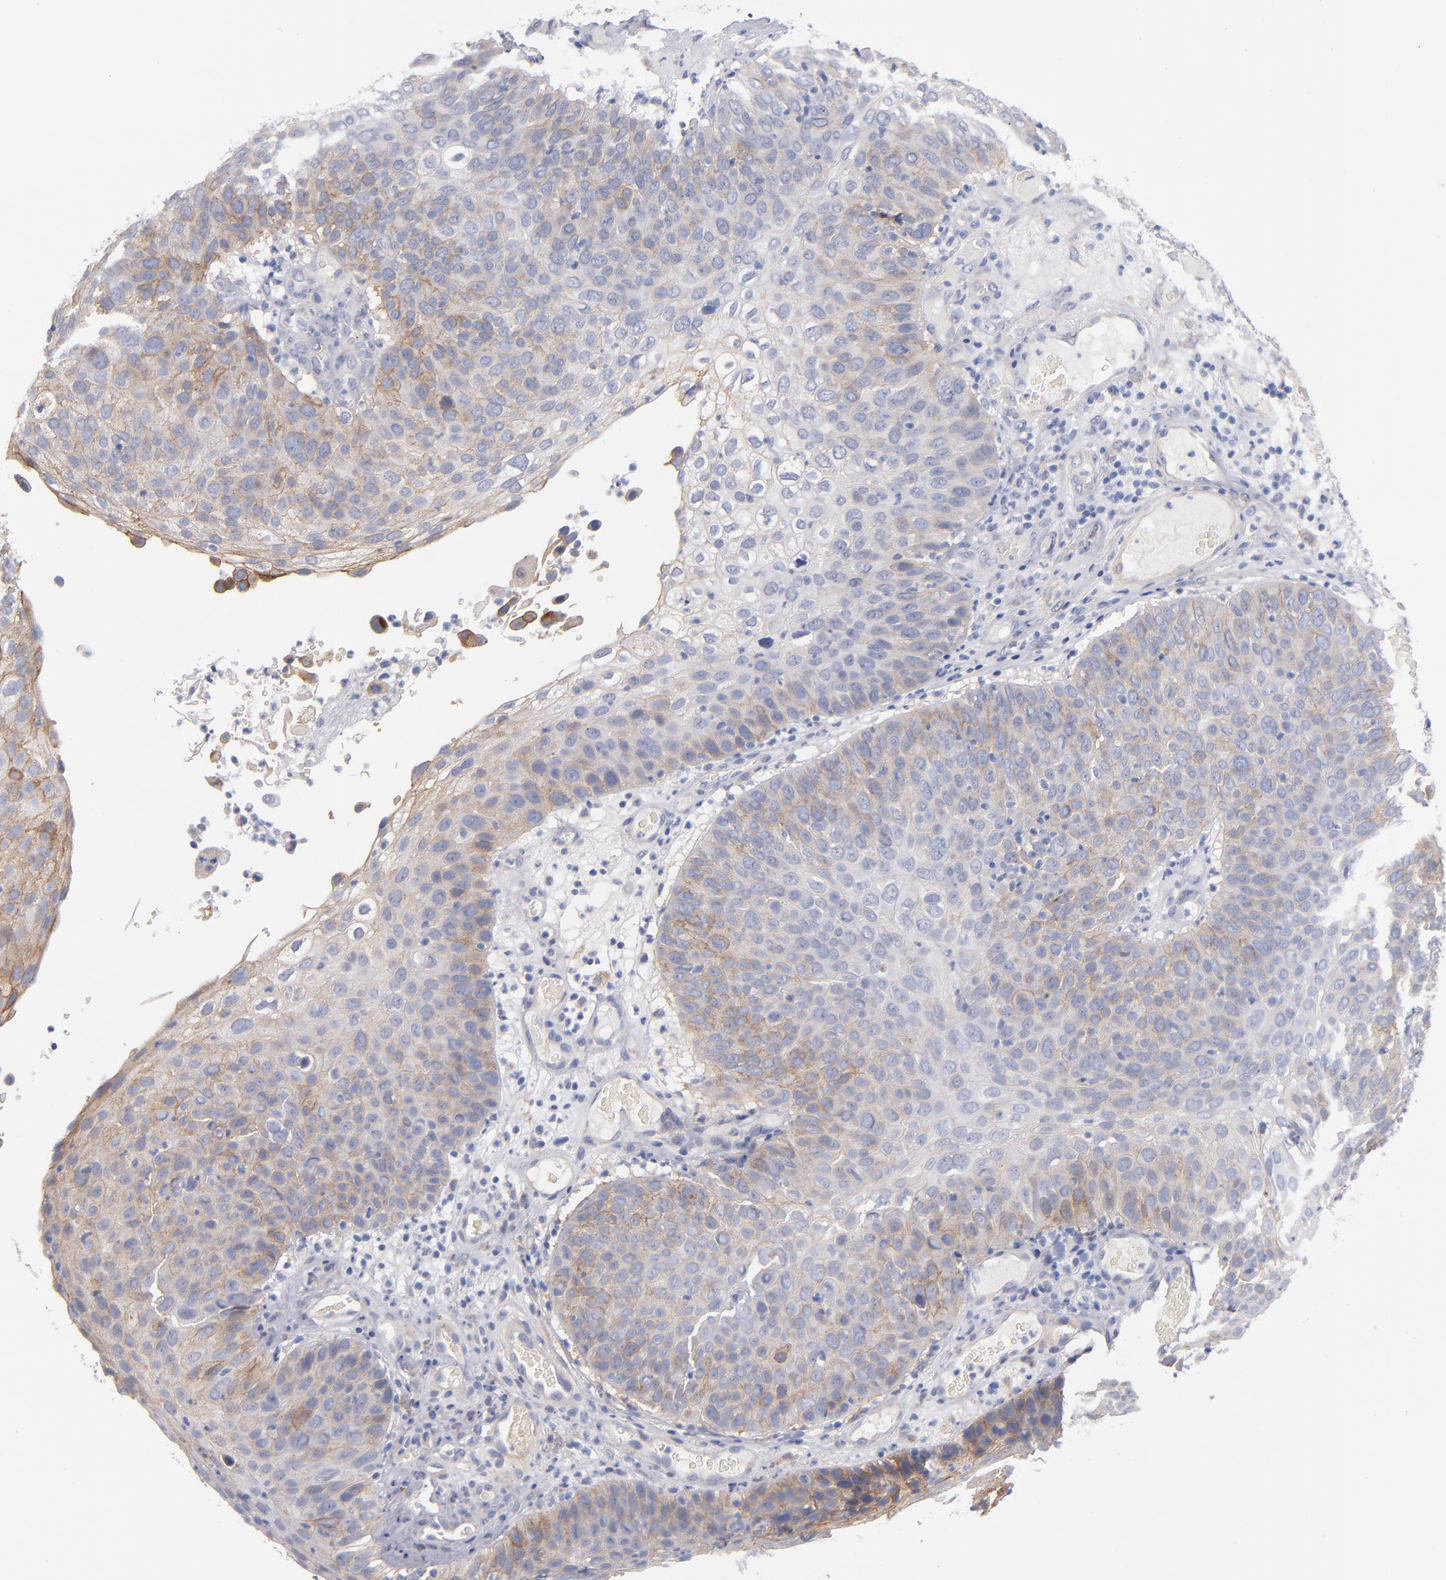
{"staining": {"intensity": "weak", "quantity": "25%-75%", "location": "cytoplasmic/membranous"}, "tissue": "skin cancer", "cell_type": "Tumor cells", "image_type": "cancer", "snomed": [{"axis": "morphology", "description": "Squamous cell carcinoma, NOS"}, {"axis": "topography", "description": "Skin"}], "caption": "Human skin cancer (squamous cell carcinoma) stained for a protein (brown) exhibits weak cytoplasmic/membranous positive positivity in approximately 25%-75% of tumor cells.", "gene": "PLSCR4", "patient": {"sex": "male", "age": 87}}